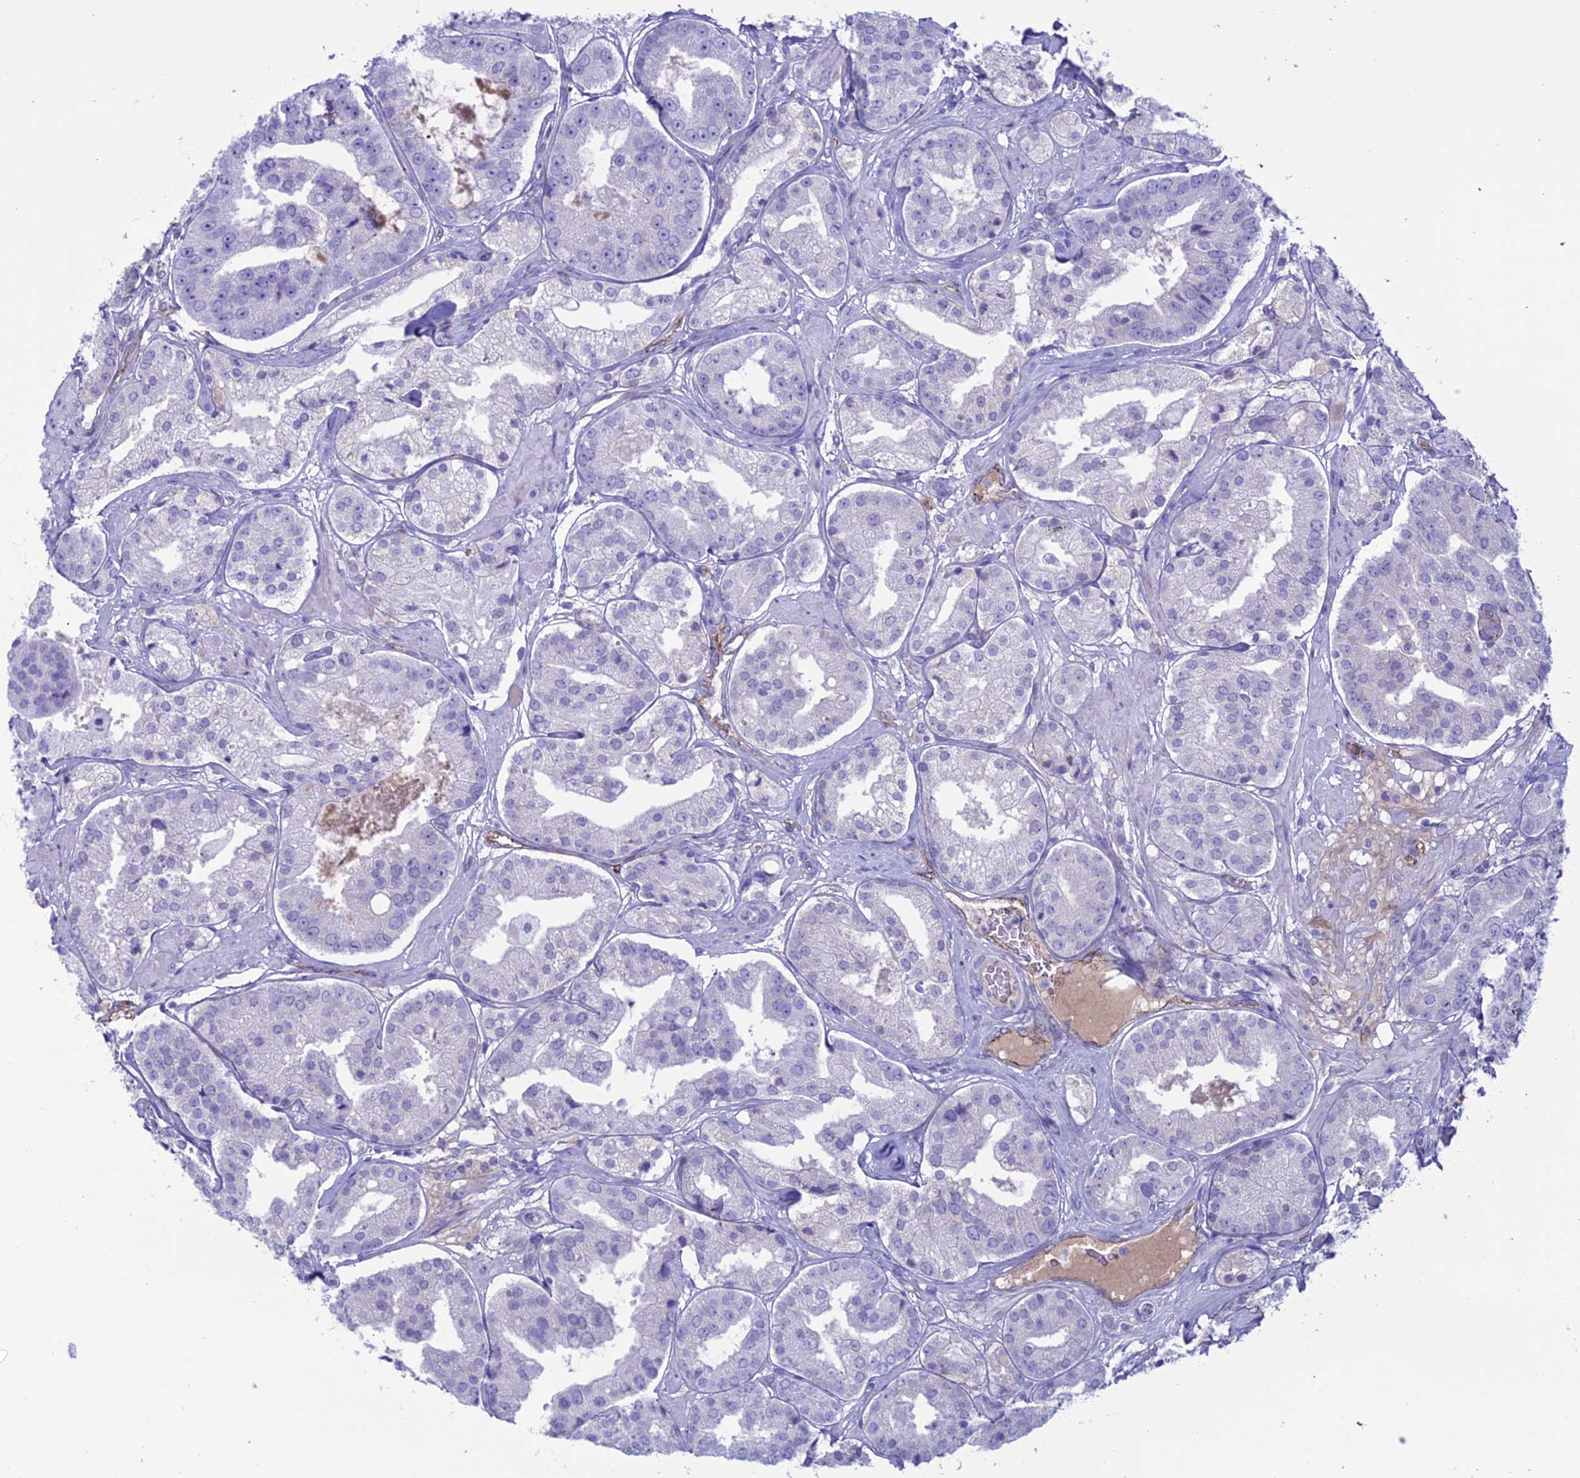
{"staining": {"intensity": "negative", "quantity": "none", "location": "none"}, "tissue": "prostate cancer", "cell_type": "Tumor cells", "image_type": "cancer", "snomed": [{"axis": "morphology", "description": "Adenocarcinoma, High grade"}, {"axis": "topography", "description": "Prostate"}], "caption": "Tumor cells show no significant expression in prostate high-grade adenocarcinoma.", "gene": "CDC42EP5", "patient": {"sex": "male", "age": 63}}